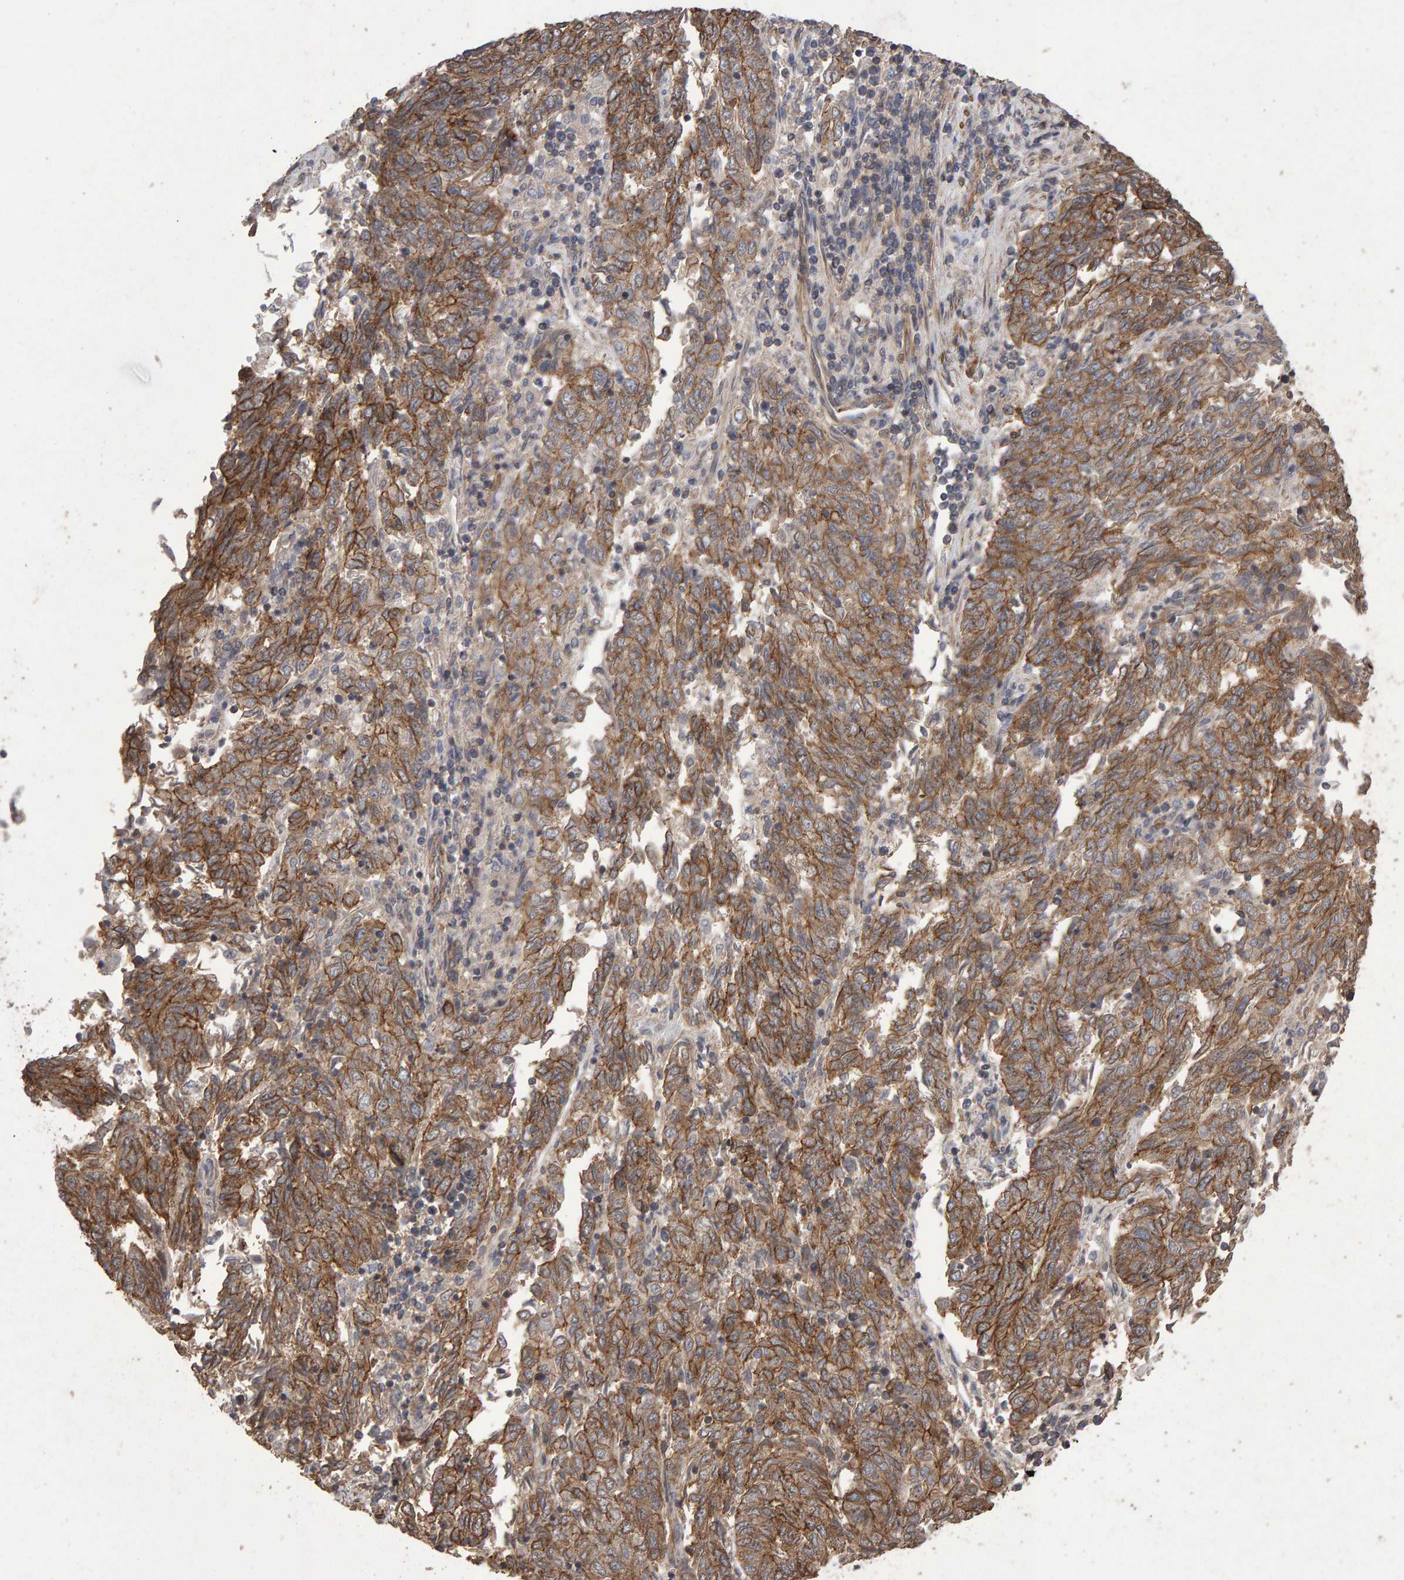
{"staining": {"intensity": "moderate", "quantity": ">75%", "location": "cytoplasmic/membranous"}, "tissue": "endometrial cancer", "cell_type": "Tumor cells", "image_type": "cancer", "snomed": [{"axis": "morphology", "description": "Adenocarcinoma, NOS"}, {"axis": "topography", "description": "Endometrium"}], "caption": "Protein expression analysis of endometrial adenocarcinoma displays moderate cytoplasmic/membranous staining in about >75% of tumor cells. (DAB = brown stain, brightfield microscopy at high magnification).", "gene": "SCRIB", "patient": {"sex": "female", "age": 80}}